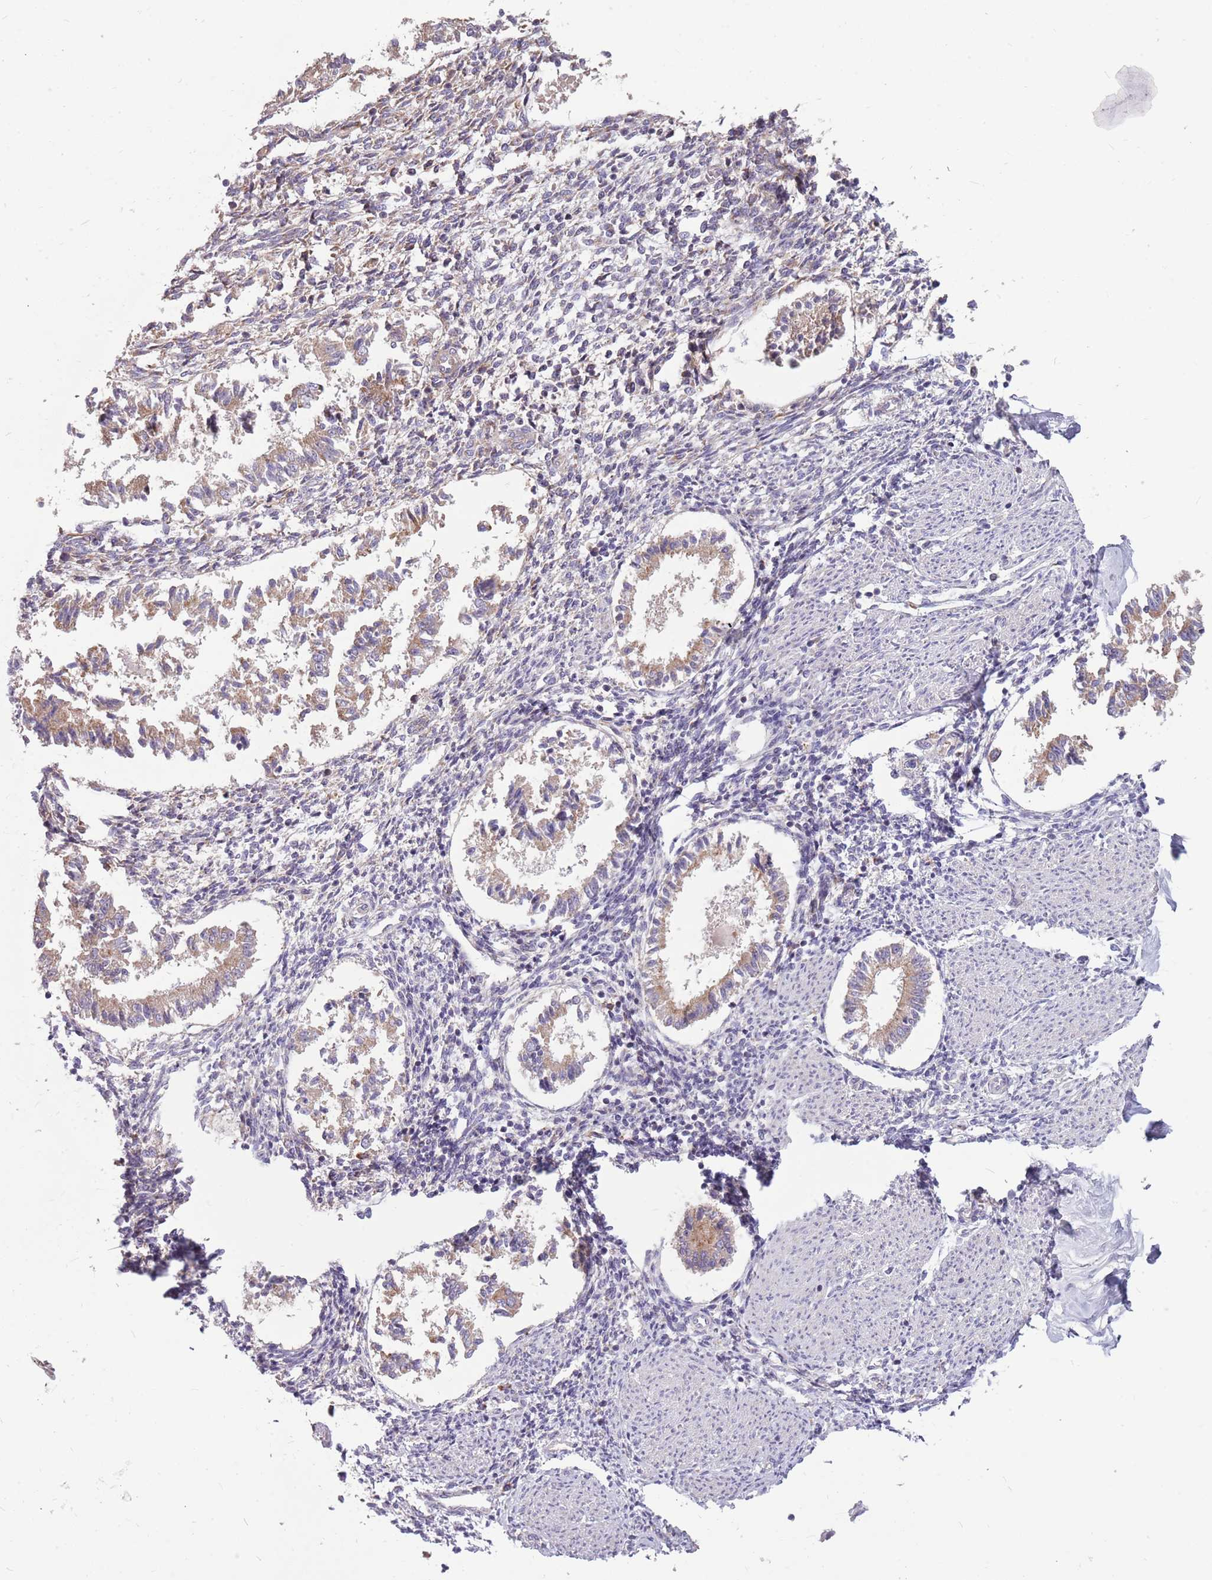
{"staining": {"intensity": "moderate", "quantity": "<25%", "location": "cytoplasmic/membranous"}, "tissue": "endometrium", "cell_type": "Cells in endometrial stroma", "image_type": "normal", "snomed": [{"axis": "morphology", "description": "Normal tissue, NOS"}, {"axis": "topography", "description": "Uterus"}, {"axis": "topography", "description": "Endometrium"}], "caption": "High-magnification brightfield microscopy of normal endometrium stained with DAB (brown) and counterstained with hematoxylin (blue). cells in endometrial stroma exhibit moderate cytoplasmic/membranous staining is identified in about<25% of cells. (IHC, brightfield microscopy, high magnification).", "gene": "PPP1R27", "patient": {"sex": "female", "age": 48}}